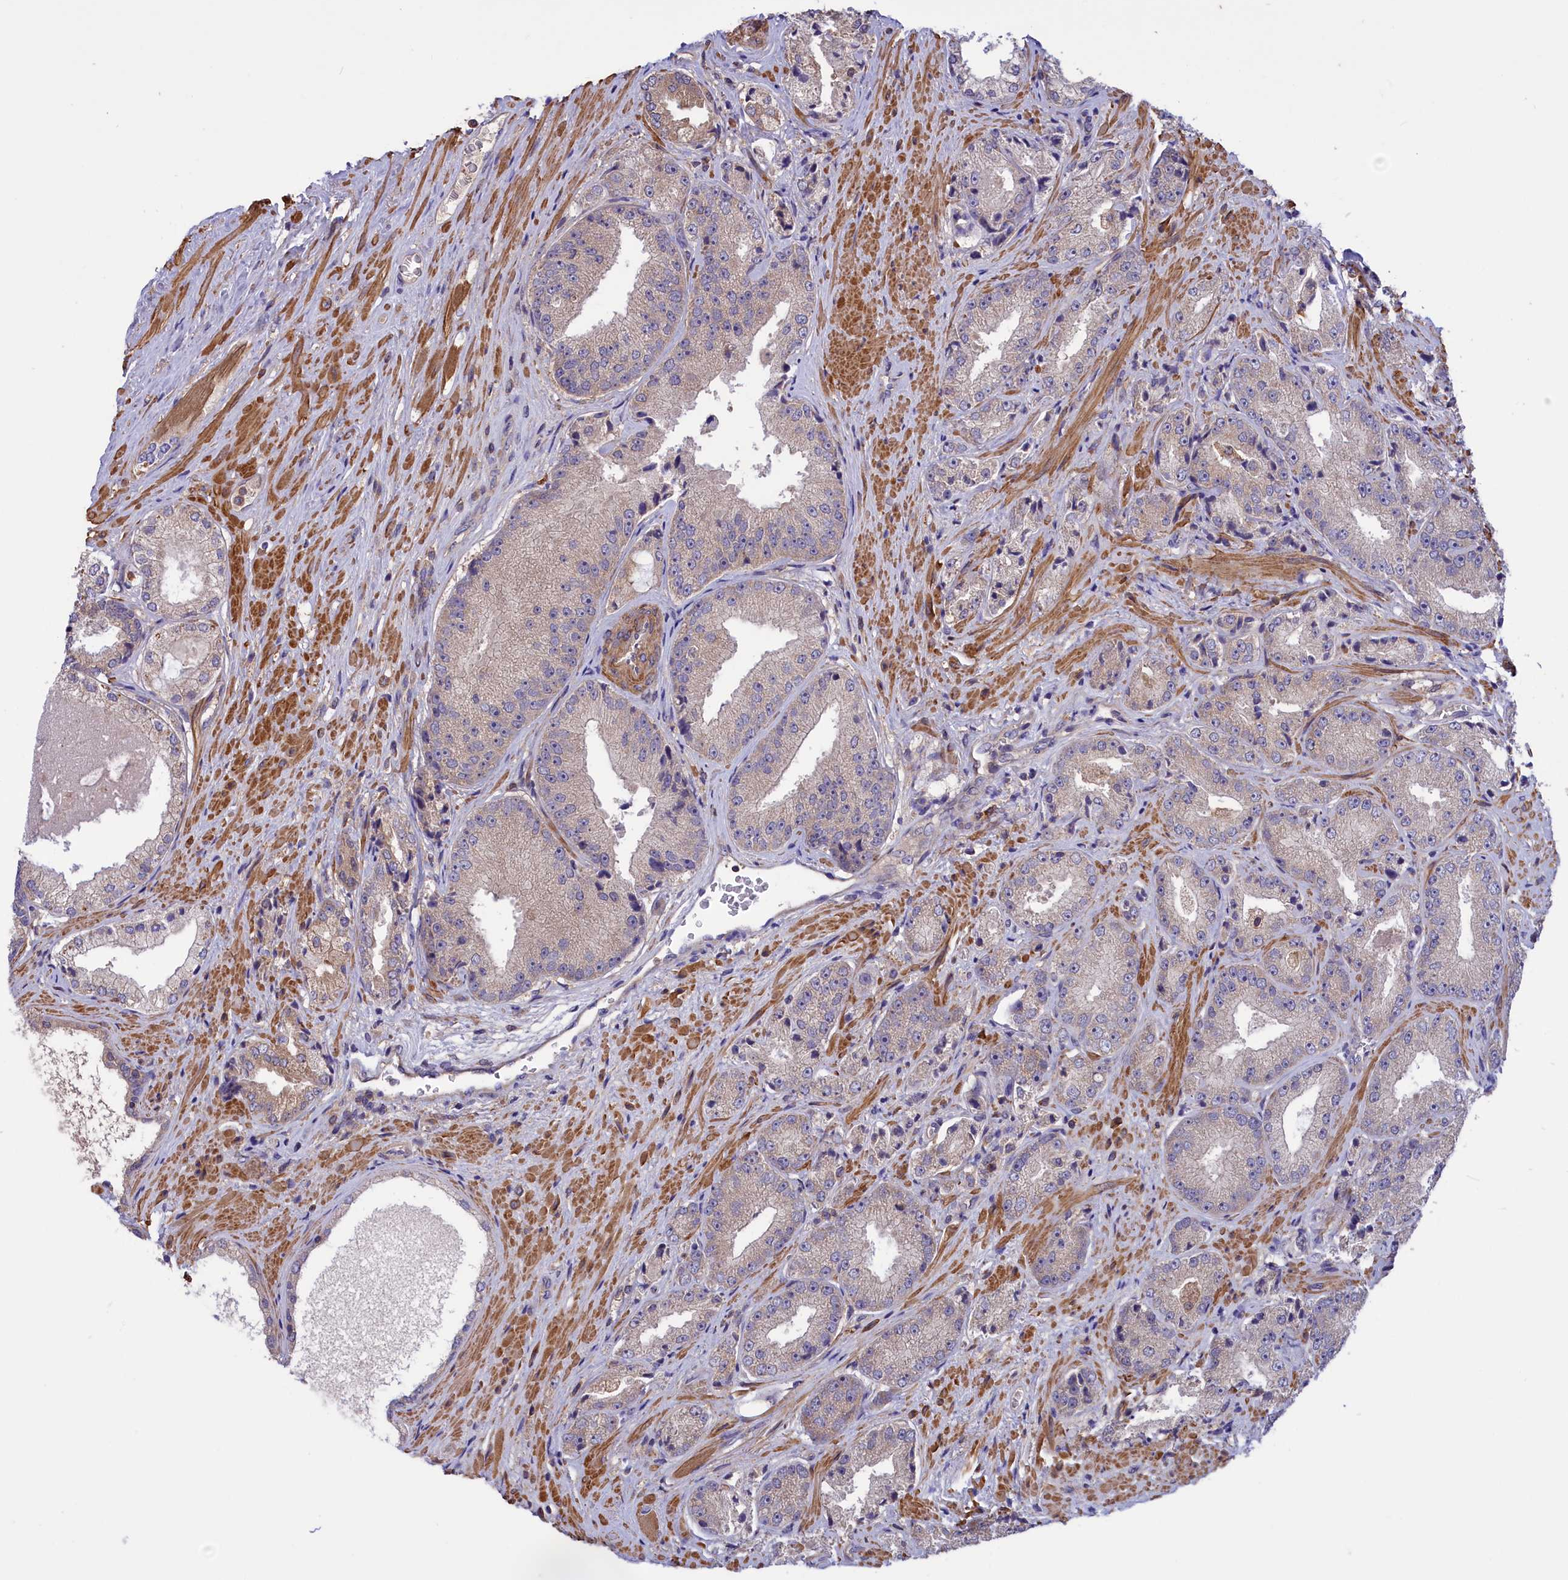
{"staining": {"intensity": "negative", "quantity": "none", "location": "none"}, "tissue": "prostate cancer", "cell_type": "Tumor cells", "image_type": "cancer", "snomed": [{"axis": "morphology", "description": "Adenocarcinoma, High grade"}, {"axis": "topography", "description": "Prostate"}], "caption": "This image is of adenocarcinoma (high-grade) (prostate) stained with immunohistochemistry to label a protein in brown with the nuclei are counter-stained blue. There is no expression in tumor cells.", "gene": "AMDHD2", "patient": {"sex": "male", "age": 71}}